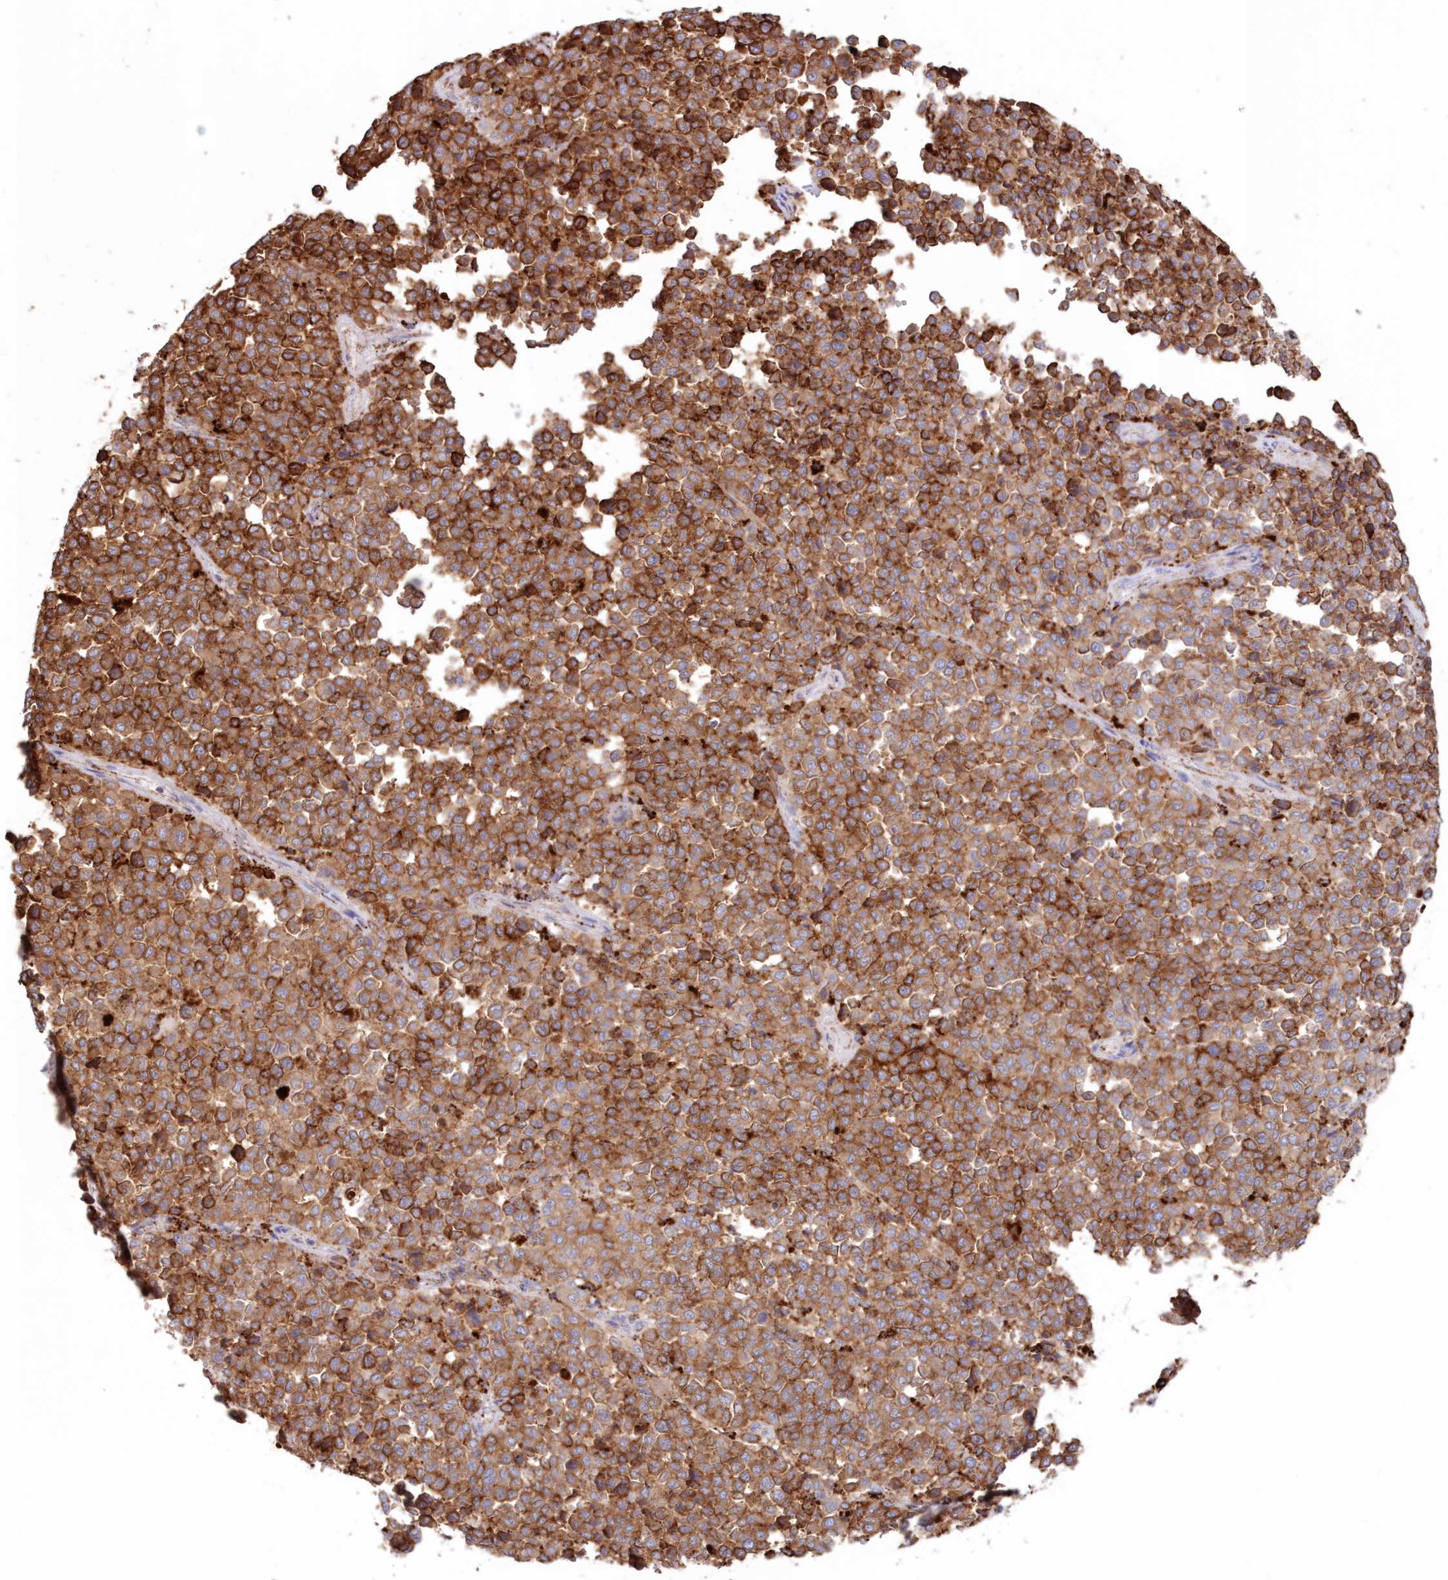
{"staining": {"intensity": "moderate", "quantity": ">75%", "location": "cytoplasmic/membranous"}, "tissue": "melanoma", "cell_type": "Tumor cells", "image_type": "cancer", "snomed": [{"axis": "morphology", "description": "Malignant melanoma, Metastatic site"}, {"axis": "topography", "description": "Pancreas"}], "caption": "Malignant melanoma (metastatic site) stained with DAB (3,3'-diaminobenzidine) IHC demonstrates medium levels of moderate cytoplasmic/membranous expression in approximately >75% of tumor cells.", "gene": "TPP1", "patient": {"sex": "female", "age": 30}}